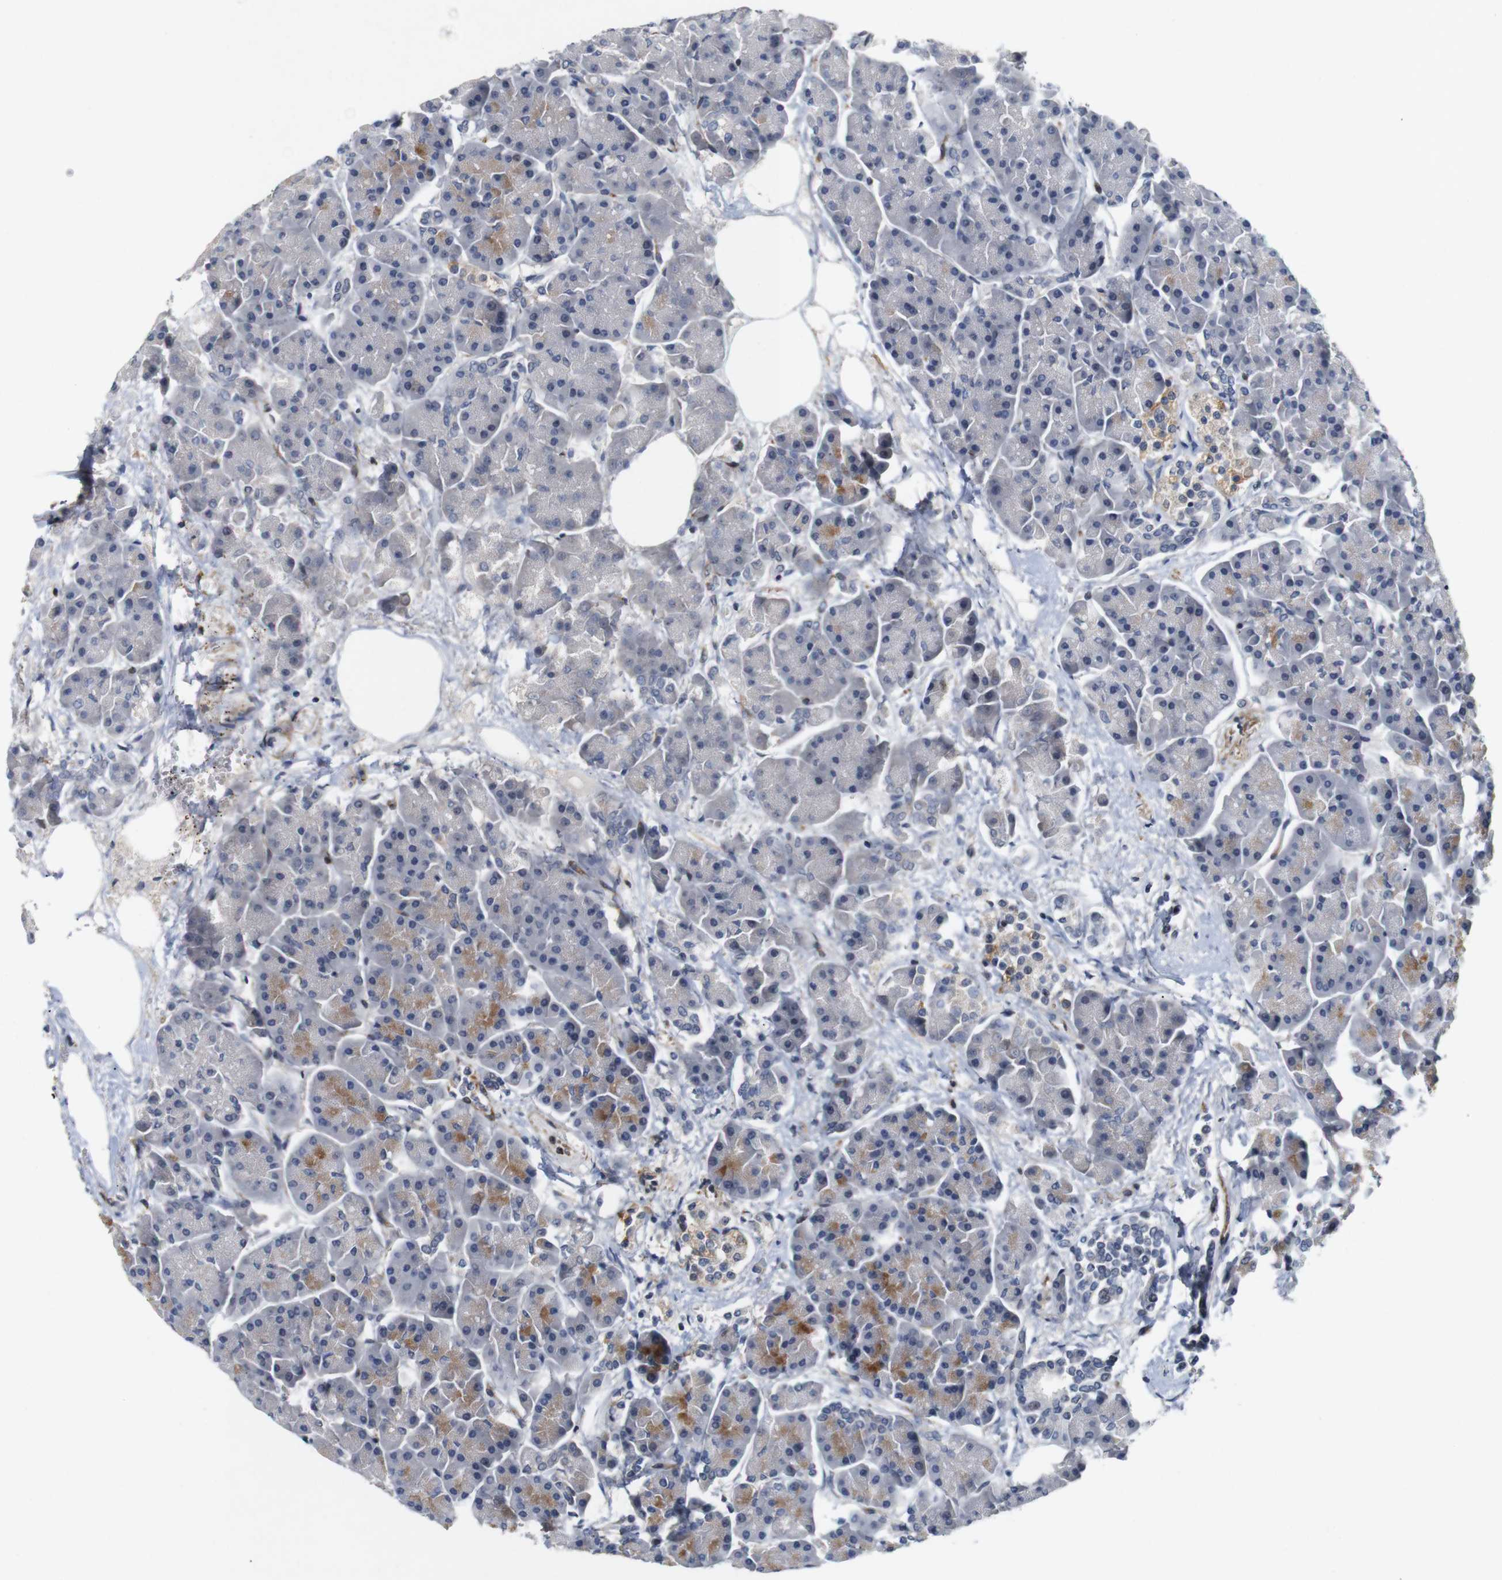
{"staining": {"intensity": "moderate", "quantity": "25%-75%", "location": "cytoplasmic/membranous"}, "tissue": "pancreas", "cell_type": "Exocrine glandular cells", "image_type": "normal", "snomed": [{"axis": "morphology", "description": "Normal tissue, NOS"}, {"axis": "topography", "description": "Pancreas"}], "caption": "Brown immunohistochemical staining in normal human pancreas exhibits moderate cytoplasmic/membranous positivity in about 25%-75% of exocrine glandular cells. (brown staining indicates protein expression, while blue staining denotes nuclei).", "gene": "CYB561", "patient": {"sex": "female", "age": 70}}